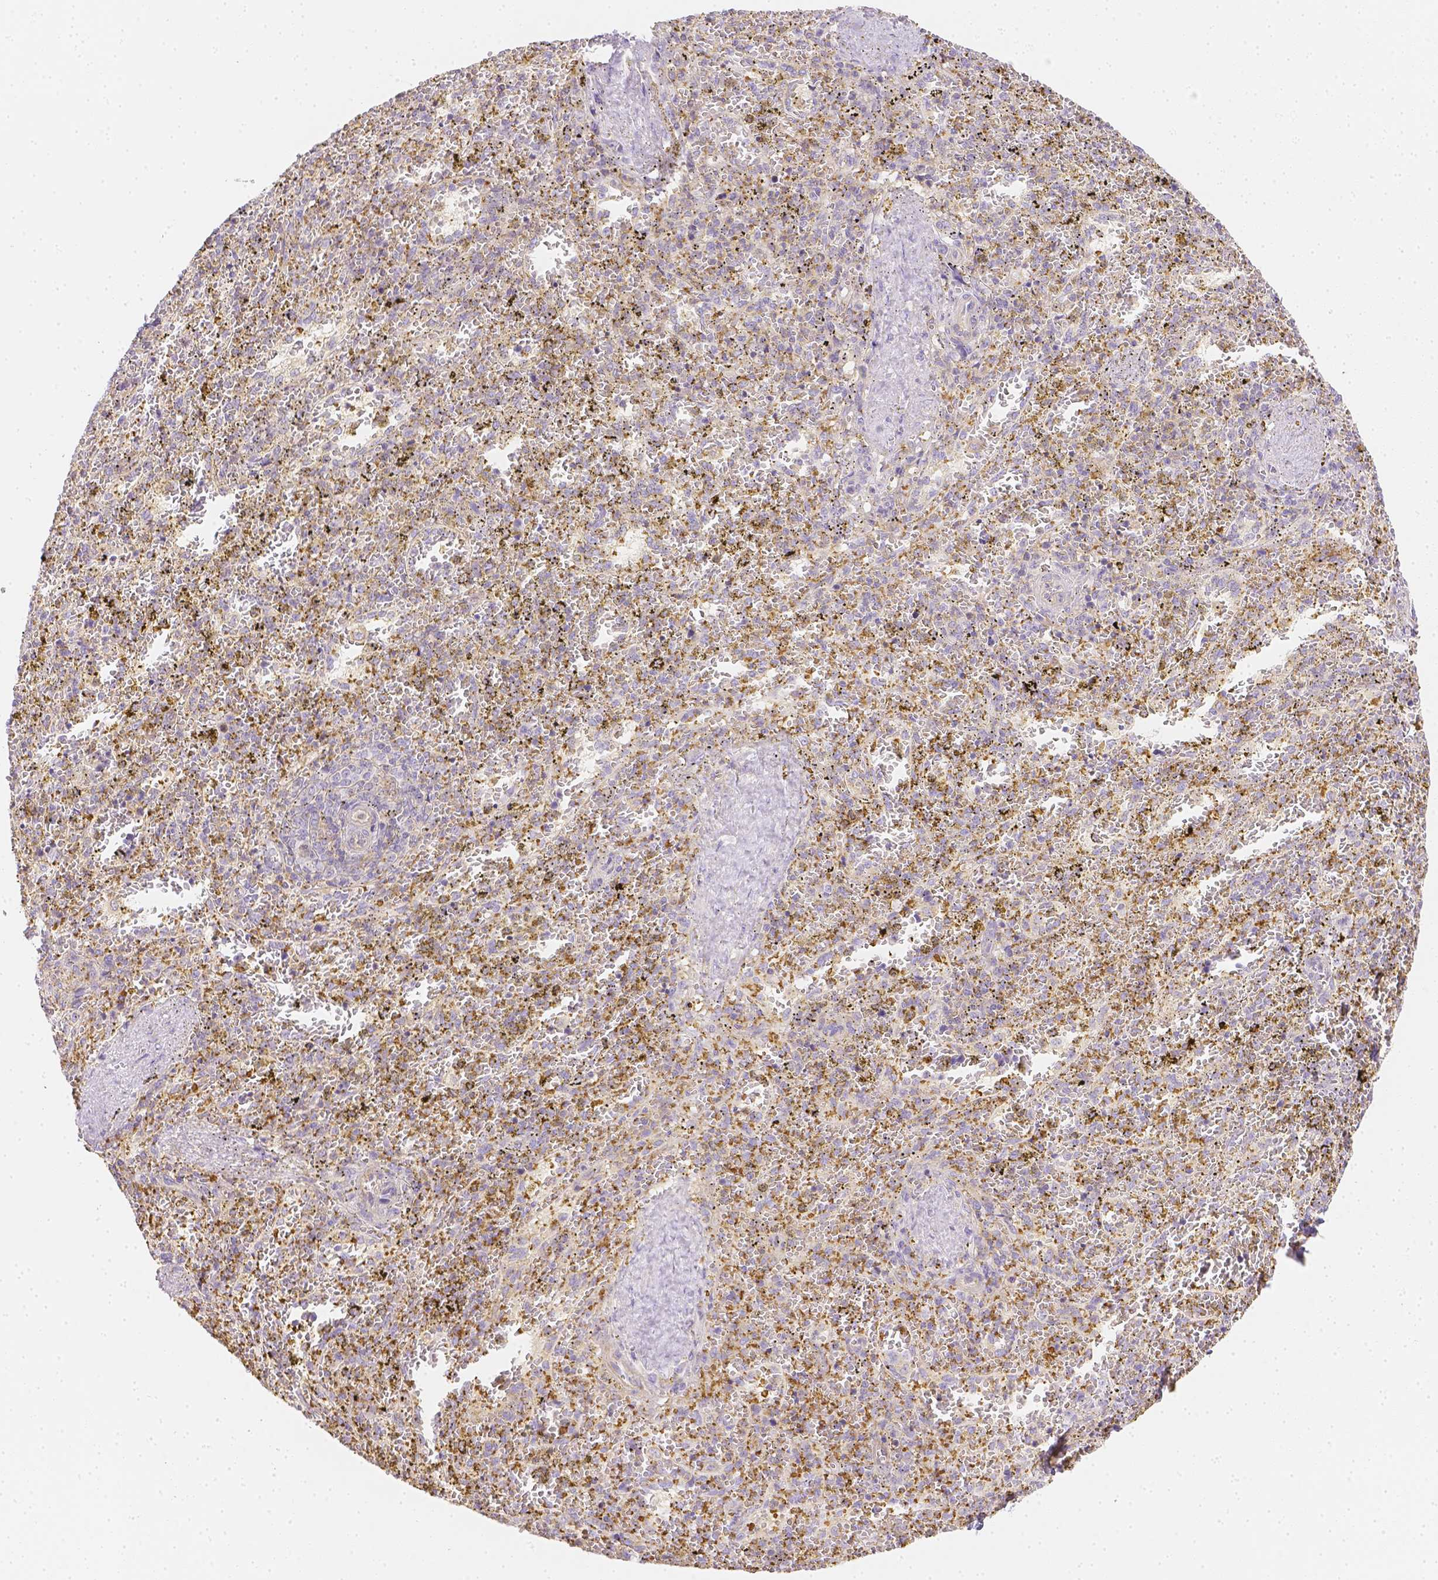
{"staining": {"intensity": "negative", "quantity": "none", "location": "none"}, "tissue": "spleen", "cell_type": "Cells in red pulp", "image_type": "normal", "snomed": [{"axis": "morphology", "description": "Normal tissue, NOS"}, {"axis": "topography", "description": "Spleen"}], "caption": "Immunohistochemistry of benign spleen exhibits no positivity in cells in red pulp.", "gene": "ASAH2B", "patient": {"sex": "female", "age": 50}}